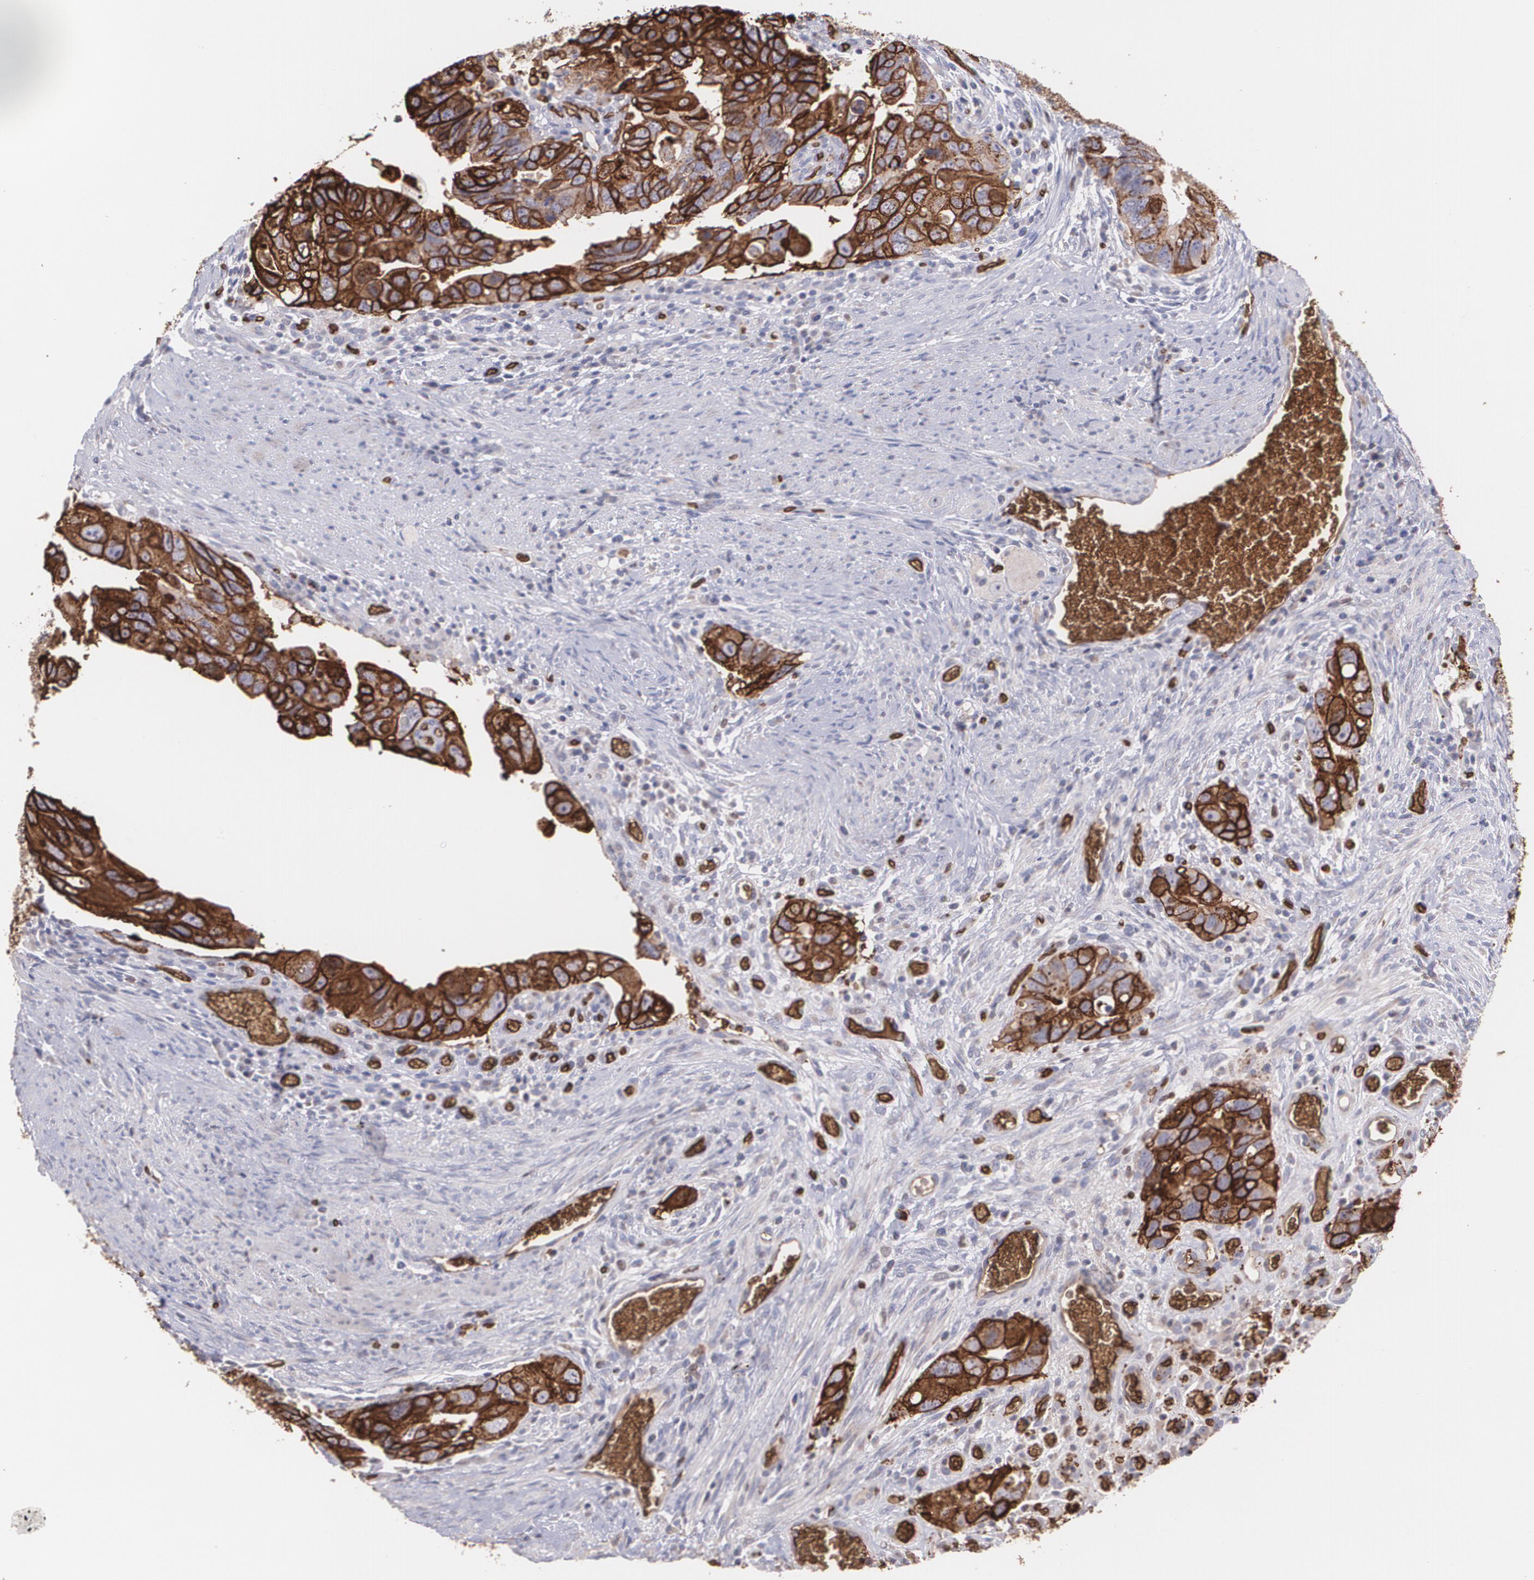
{"staining": {"intensity": "strong", "quantity": ">75%", "location": "cytoplasmic/membranous"}, "tissue": "colorectal cancer", "cell_type": "Tumor cells", "image_type": "cancer", "snomed": [{"axis": "morphology", "description": "Adenocarcinoma, NOS"}, {"axis": "topography", "description": "Rectum"}], "caption": "Colorectal cancer (adenocarcinoma) stained with a brown dye exhibits strong cytoplasmic/membranous positive positivity in approximately >75% of tumor cells.", "gene": "SLC2A1", "patient": {"sex": "male", "age": 53}}